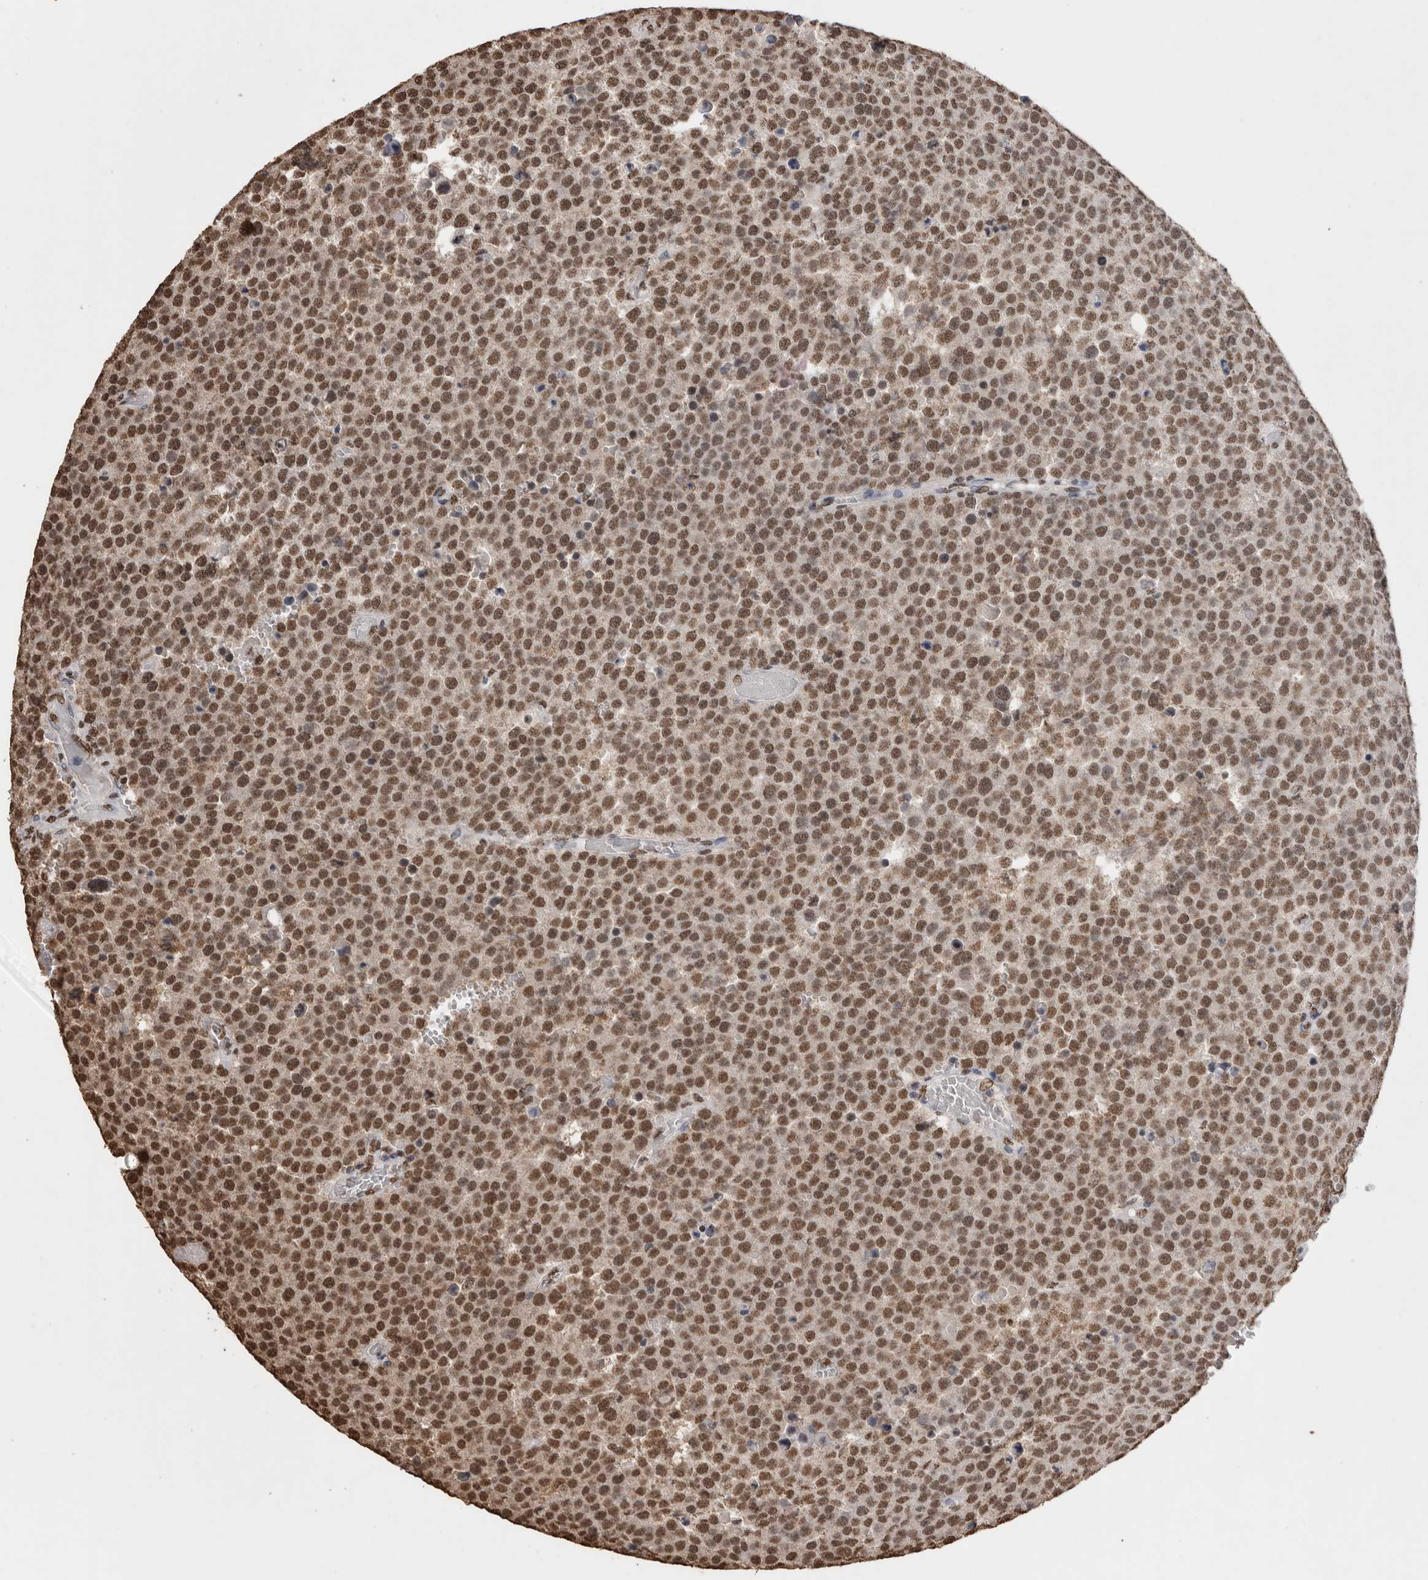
{"staining": {"intensity": "moderate", "quantity": ">75%", "location": "nuclear"}, "tissue": "testis cancer", "cell_type": "Tumor cells", "image_type": "cancer", "snomed": [{"axis": "morphology", "description": "Seminoma, NOS"}, {"axis": "topography", "description": "Testis"}], "caption": "IHC of human testis cancer shows medium levels of moderate nuclear staining in about >75% of tumor cells. IHC stains the protein of interest in brown and the nuclei are stained blue.", "gene": "NTHL1", "patient": {"sex": "male", "age": 71}}